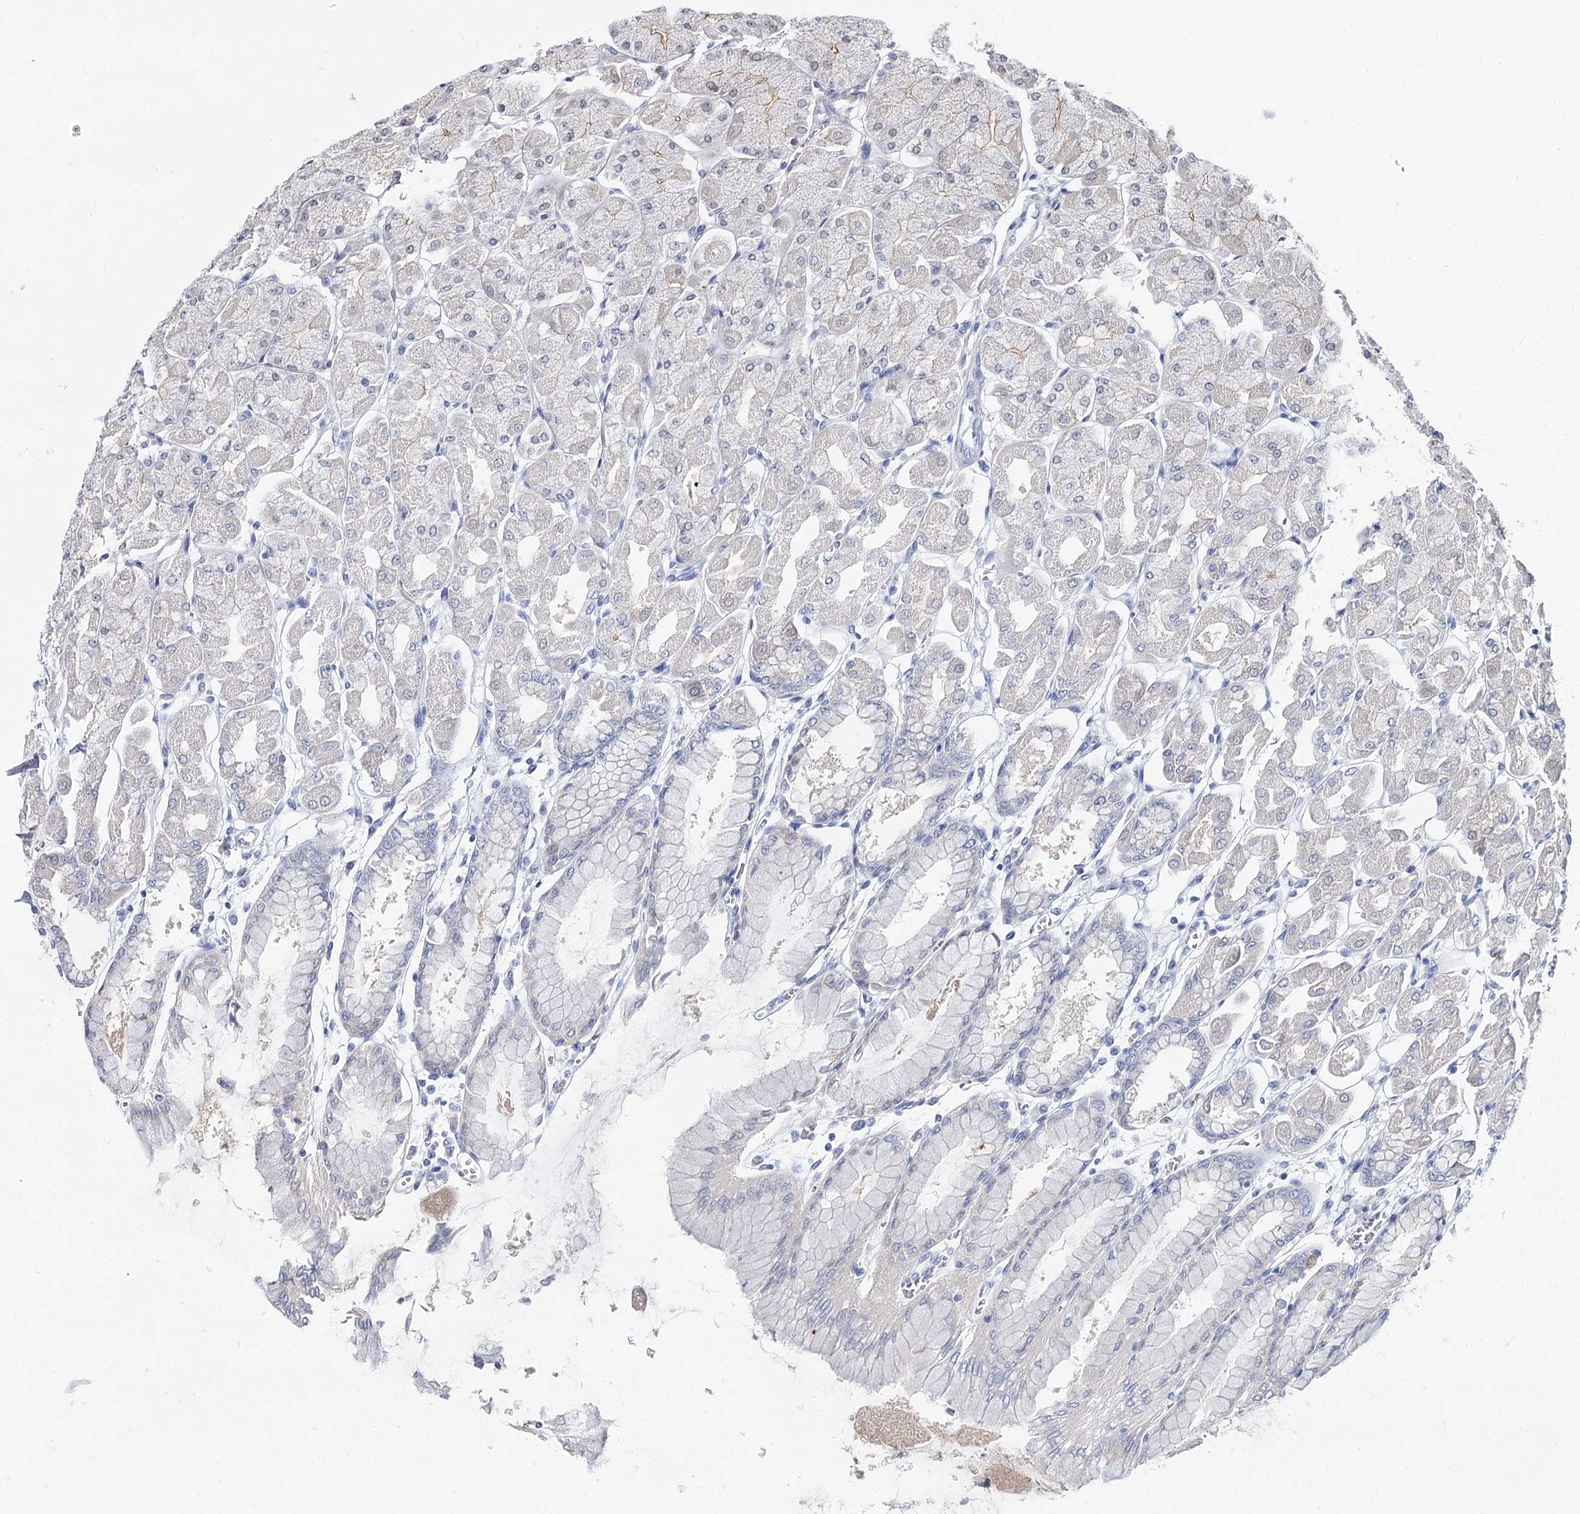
{"staining": {"intensity": "negative", "quantity": "none", "location": "none"}, "tissue": "stomach", "cell_type": "Glandular cells", "image_type": "normal", "snomed": [{"axis": "morphology", "description": "Normal tissue, NOS"}, {"axis": "topography", "description": "Stomach, upper"}], "caption": "Glandular cells are negative for brown protein staining in normal stomach. The staining is performed using DAB (3,3'-diaminobenzidine) brown chromogen with nuclei counter-stained in using hematoxylin.", "gene": "UGP2", "patient": {"sex": "female", "age": 56}}